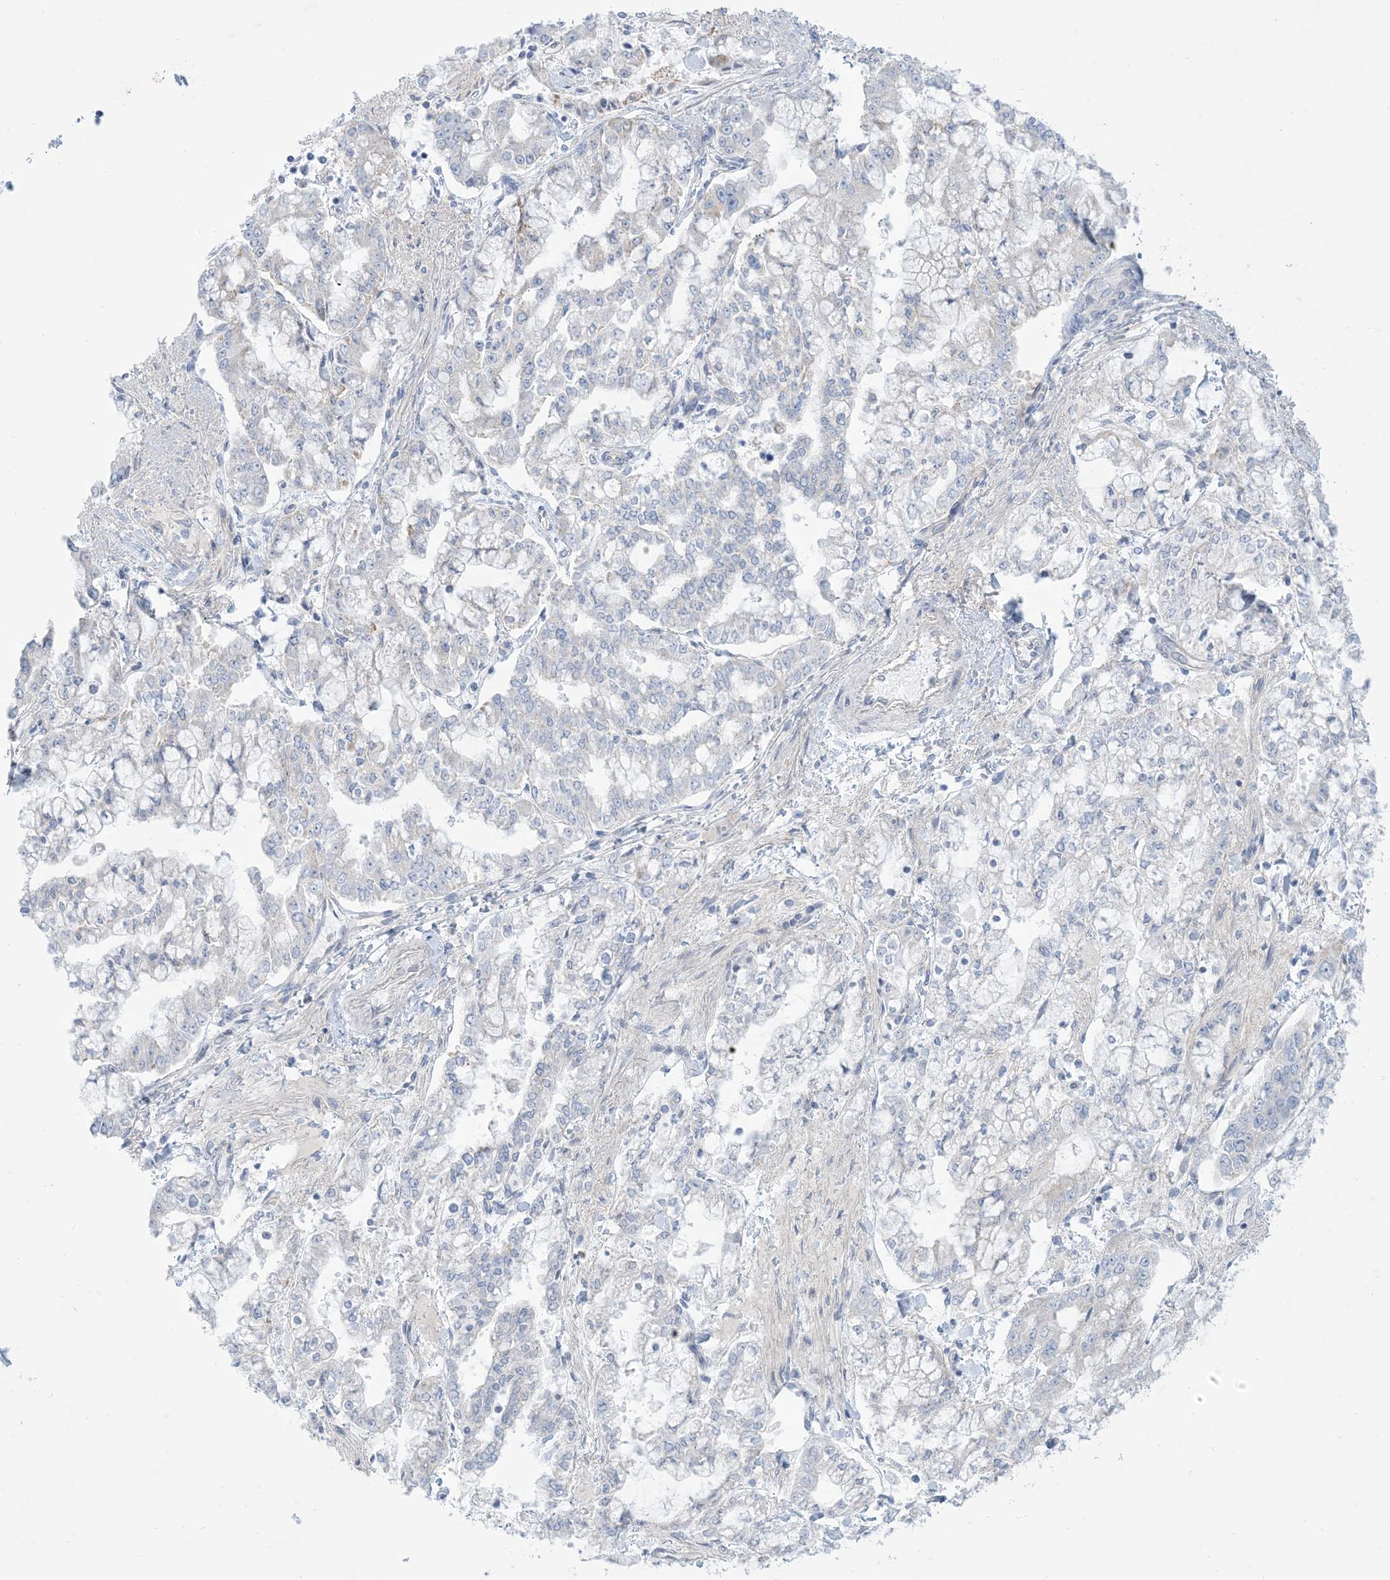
{"staining": {"intensity": "negative", "quantity": "none", "location": "none"}, "tissue": "stomach cancer", "cell_type": "Tumor cells", "image_type": "cancer", "snomed": [{"axis": "morphology", "description": "Normal tissue, NOS"}, {"axis": "morphology", "description": "Adenocarcinoma, NOS"}, {"axis": "topography", "description": "Stomach, upper"}, {"axis": "topography", "description": "Stomach"}], "caption": "Stomach cancer (adenocarcinoma) was stained to show a protein in brown. There is no significant expression in tumor cells.", "gene": "MTHFD2L", "patient": {"sex": "male", "age": 76}}